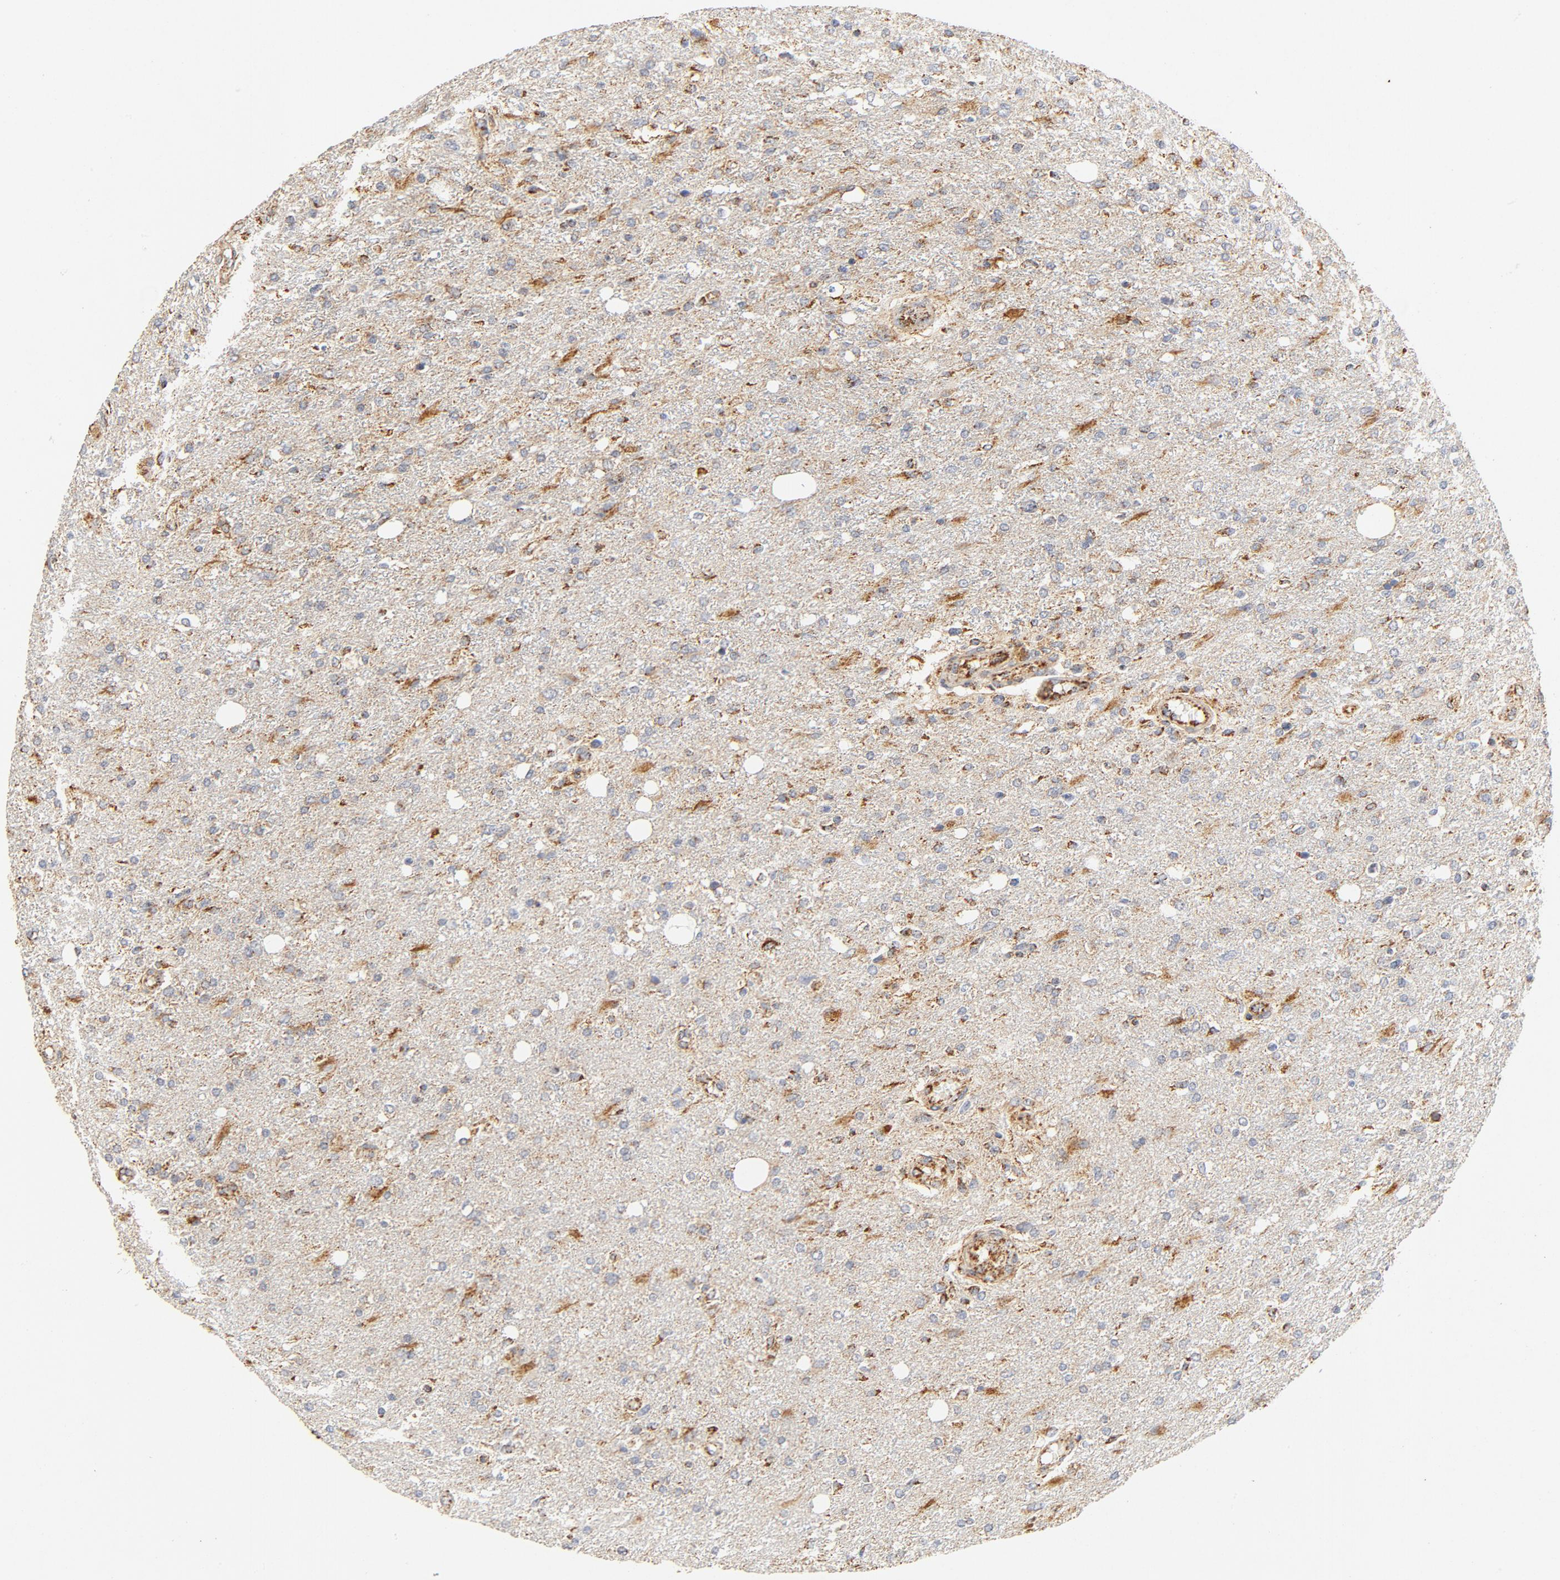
{"staining": {"intensity": "moderate", "quantity": "25%-75%", "location": "cytoplasmic/membranous"}, "tissue": "glioma", "cell_type": "Tumor cells", "image_type": "cancer", "snomed": [{"axis": "morphology", "description": "Glioma, malignant, High grade"}, {"axis": "topography", "description": "Cerebral cortex"}], "caption": "Approximately 25%-75% of tumor cells in glioma show moderate cytoplasmic/membranous protein expression as visualized by brown immunohistochemical staining.", "gene": "COX4I1", "patient": {"sex": "male", "age": 76}}